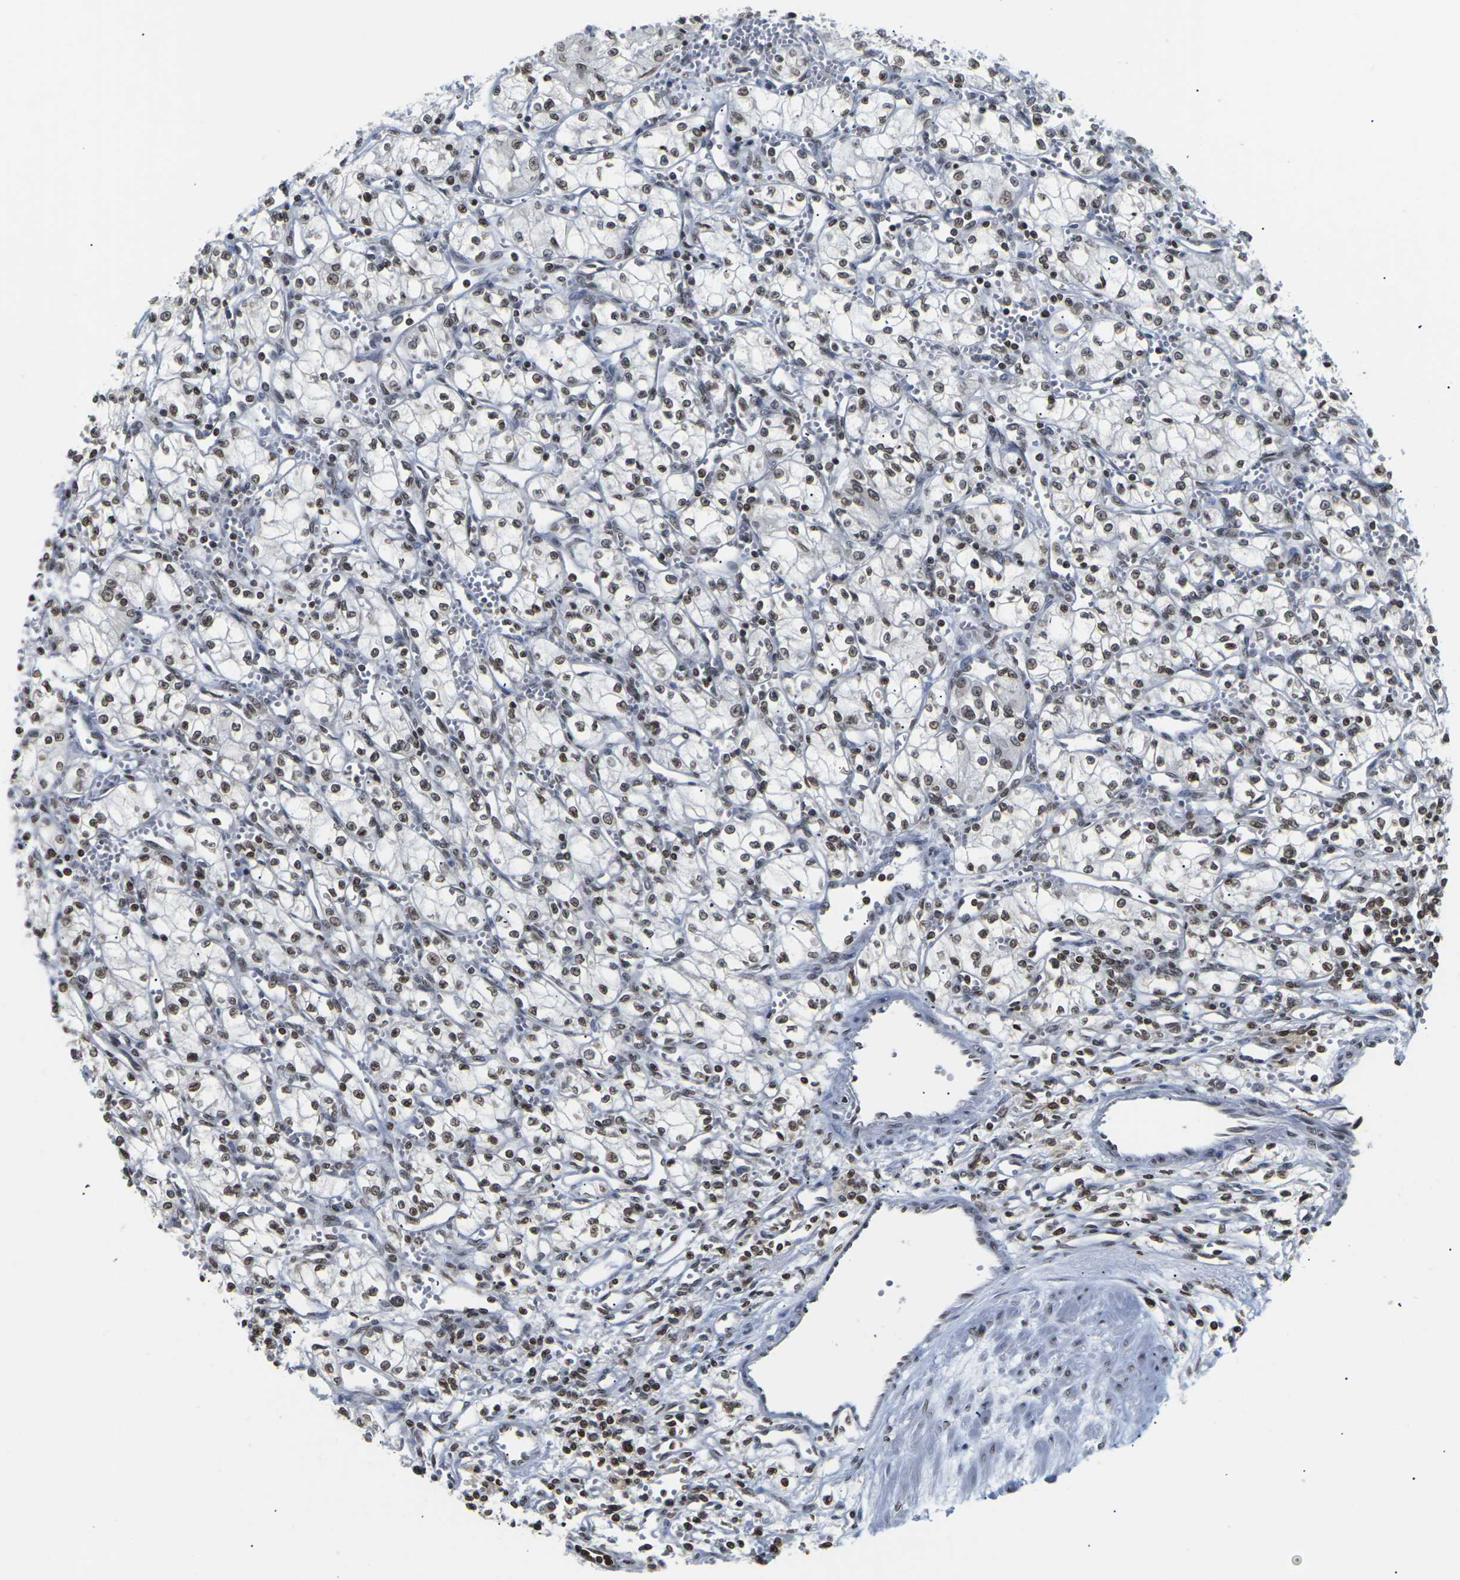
{"staining": {"intensity": "moderate", "quantity": ">75%", "location": "nuclear"}, "tissue": "renal cancer", "cell_type": "Tumor cells", "image_type": "cancer", "snomed": [{"axis": "morphology", "description": "Normal tissue, NOS"}, {"axis": "morphology", "description": "Adenocarcinoma, NOS"}, {"axis": "topography", "description": "Kidney"}], "caption": "This photomicrograph shows immunohistochemistry staining of renal cancer, with medium moderate nuclear expression in approximately >75% of tumor cells.", "gene": "ETV5", "patient": {"sex": "male", "age": 59}}